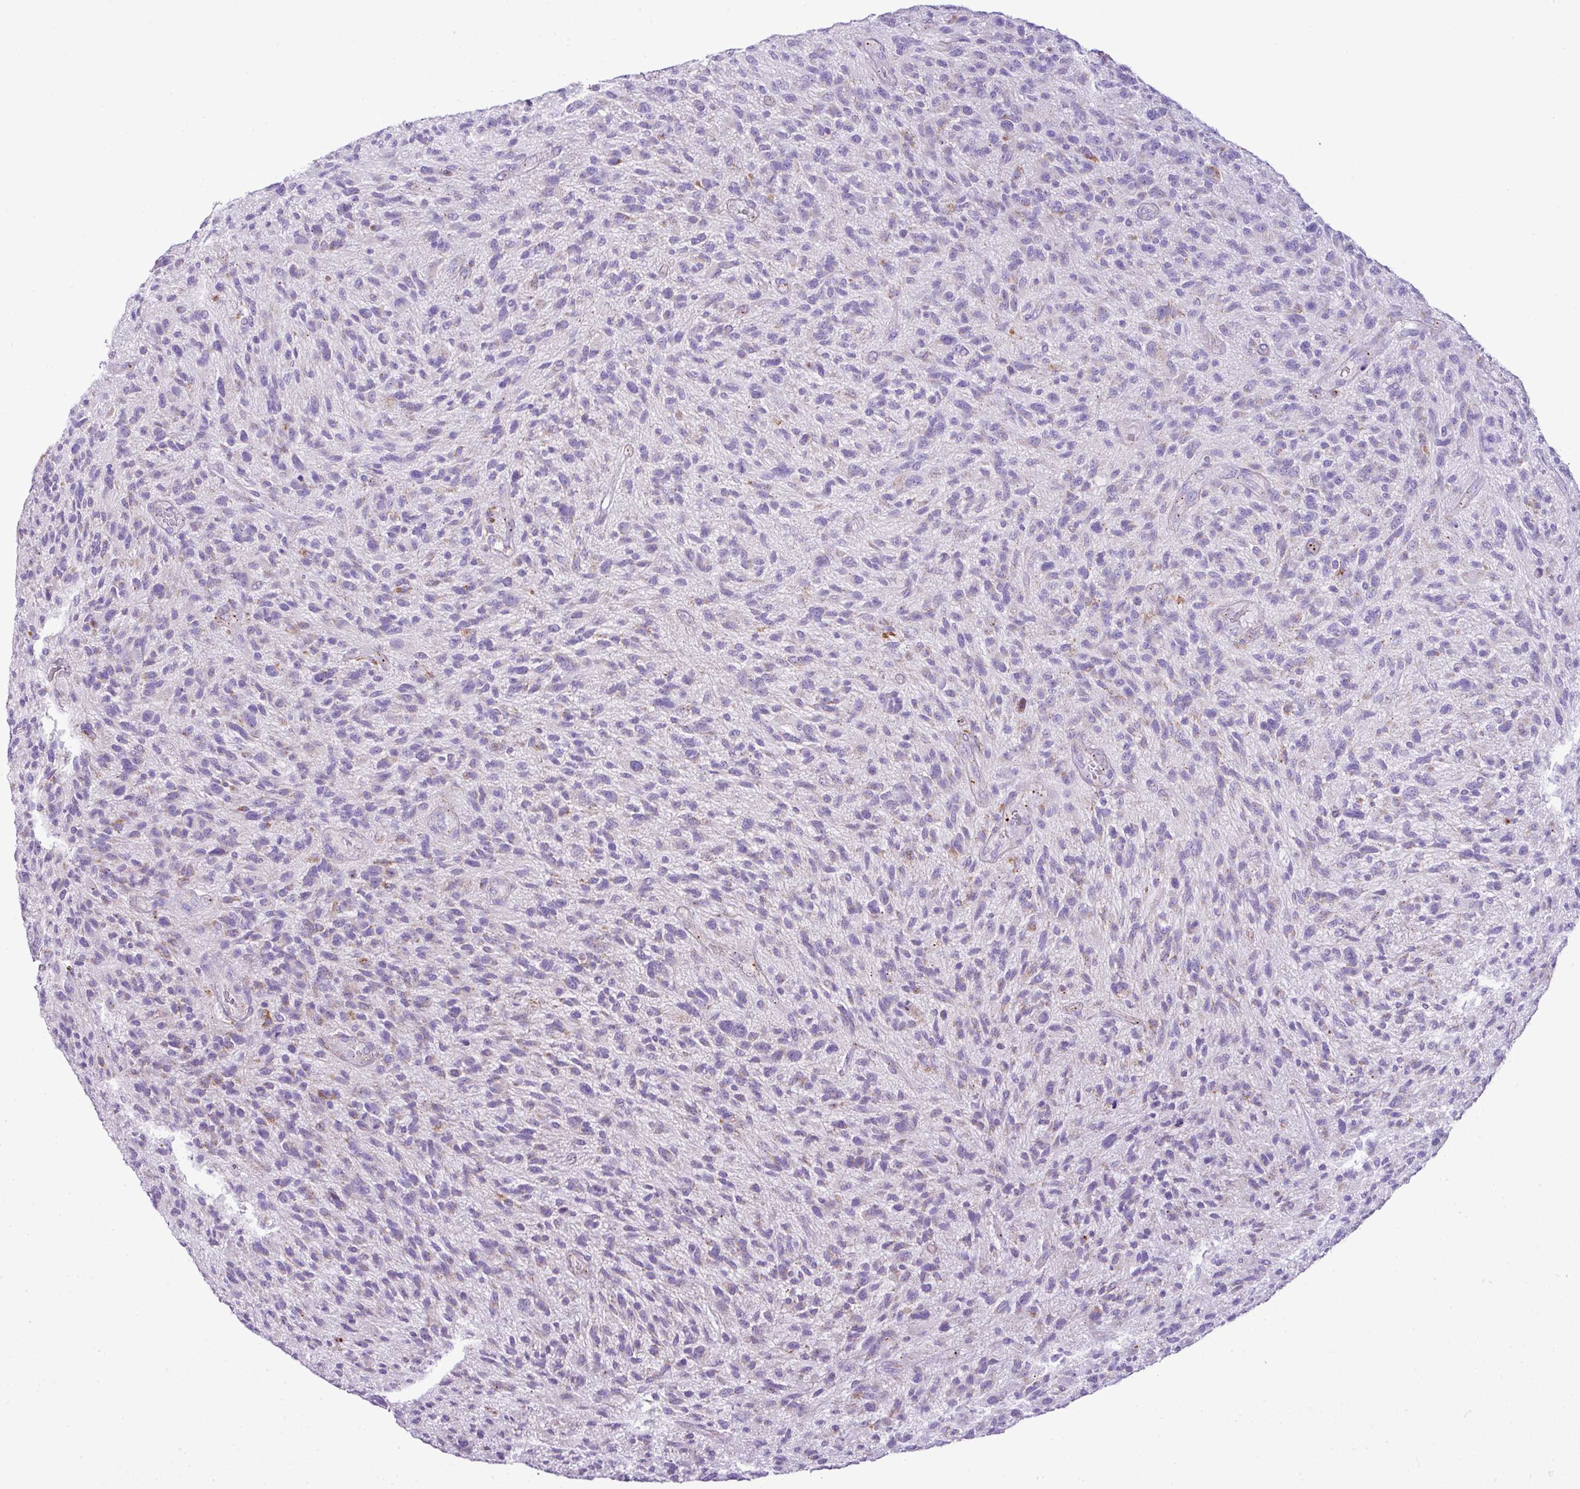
{"staining": {"intensity": "negative", "quantity": "none", "location": "none"}, "tissue": "glioma", "cell_type": "Tumor cells", "image_type": "cancer", "snomed": [{"axis": "morphology", "description": "Glioma, malignant, High grade"}, {"axis": "topography", "description": "Brain"}], "caption": "An immunohistochemistry micrograph of malignant glioma (high-grade) is shown. There is no staining in tumor cells of malignant glioma (high-grade).", "gene": "PGAP4", "patient": {"sex": "male", "age": 47}}